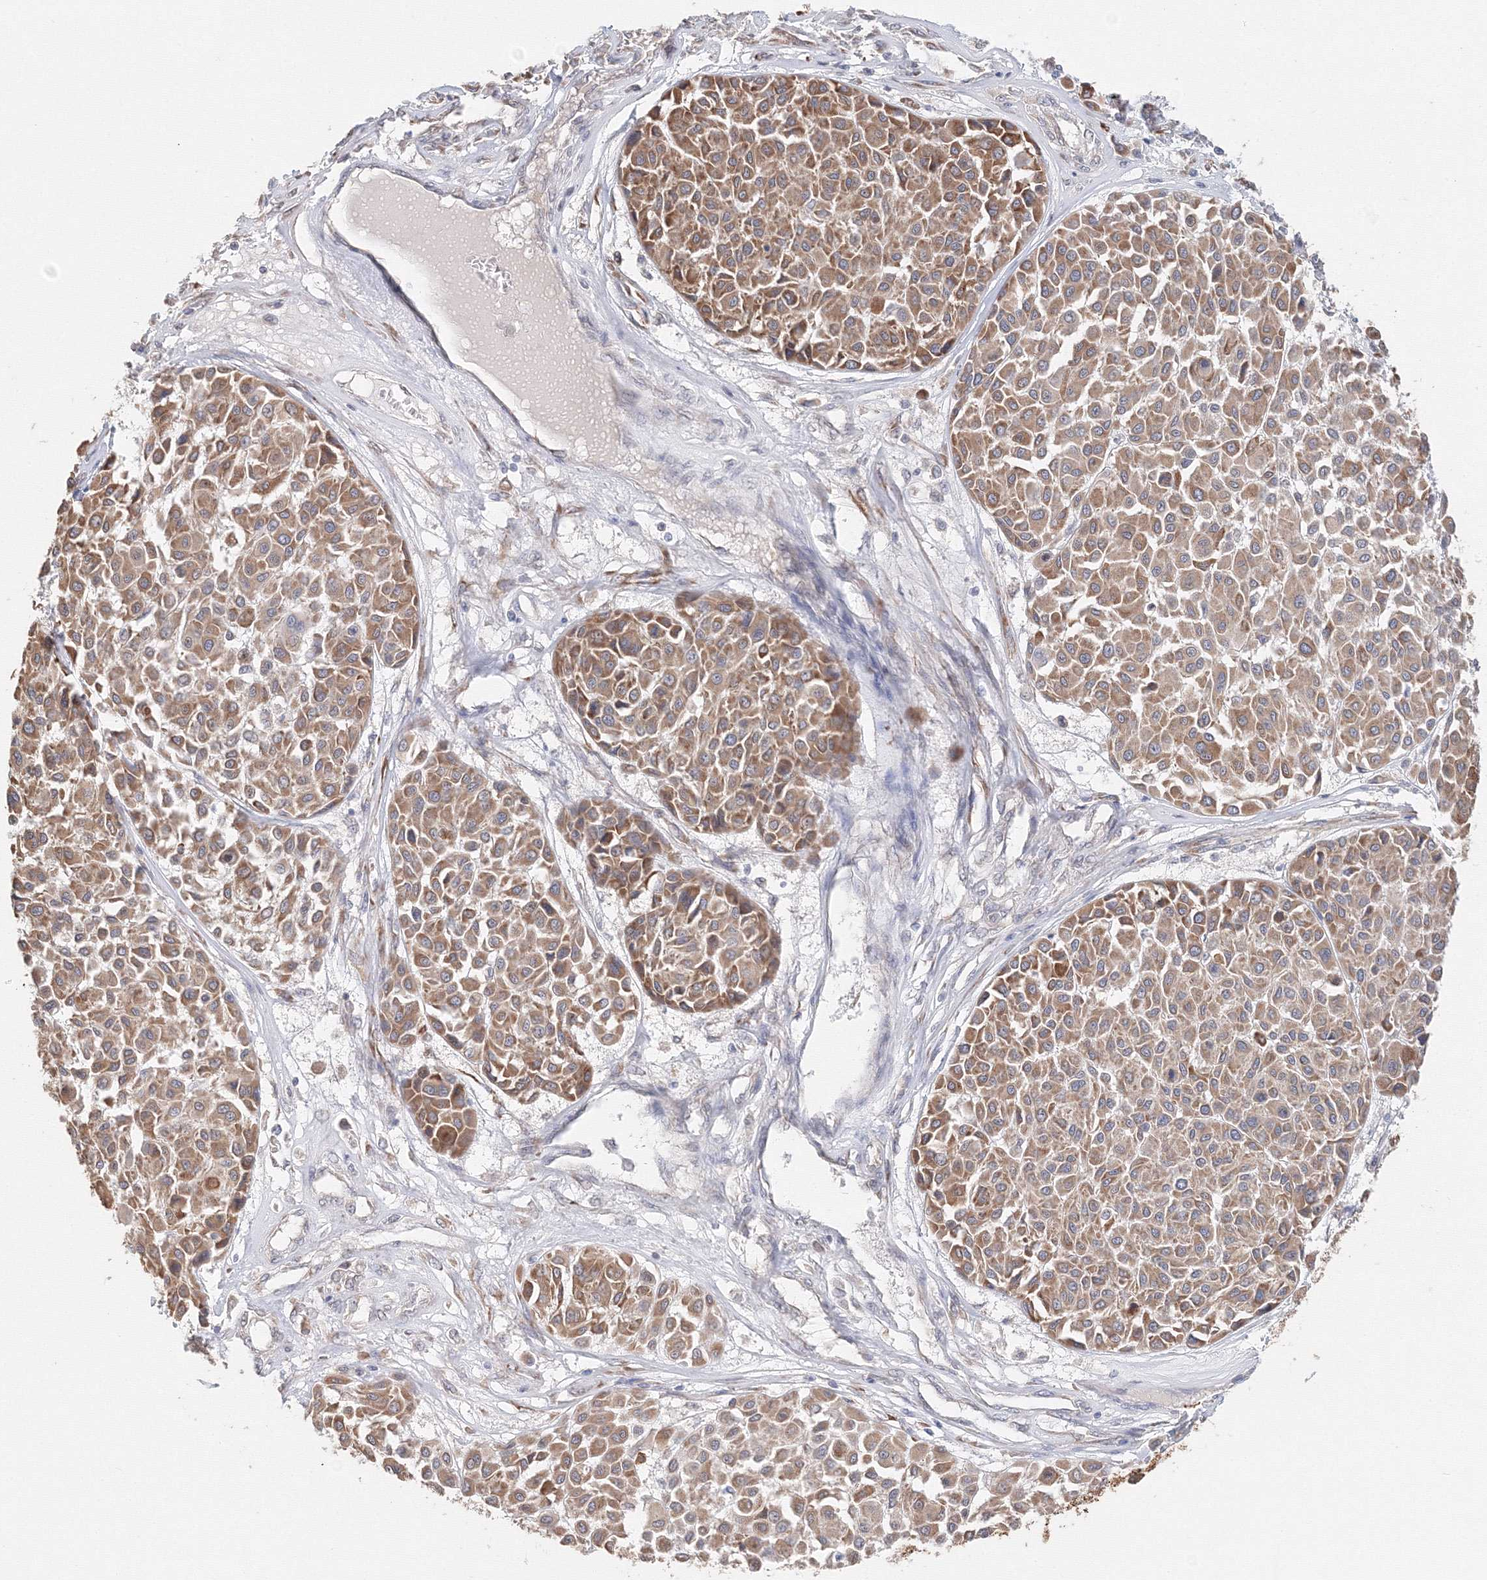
{"staining": {"intensity": "moderate", "quantity": ">75%", "location": "cytoplasmic/membranous"}, "tissue": "melanoma", "cell_type": "Tumor cells", "image_type": "cancer", "snomed": [{"axis": "morphology", "description": "Malignant melanoma, Metastatic site"}, {"axis": "topography", "description": "Soft tissue"}], "caption": "Immunohistochemical staining of malignant melanoma (metastatic site) reveals medium levels of moderate cytoplasmic/membranous protein staining in about >75% of tumor cells.", "gene": "DHRS12", "patient": {"sex": "male", "age": 41}}